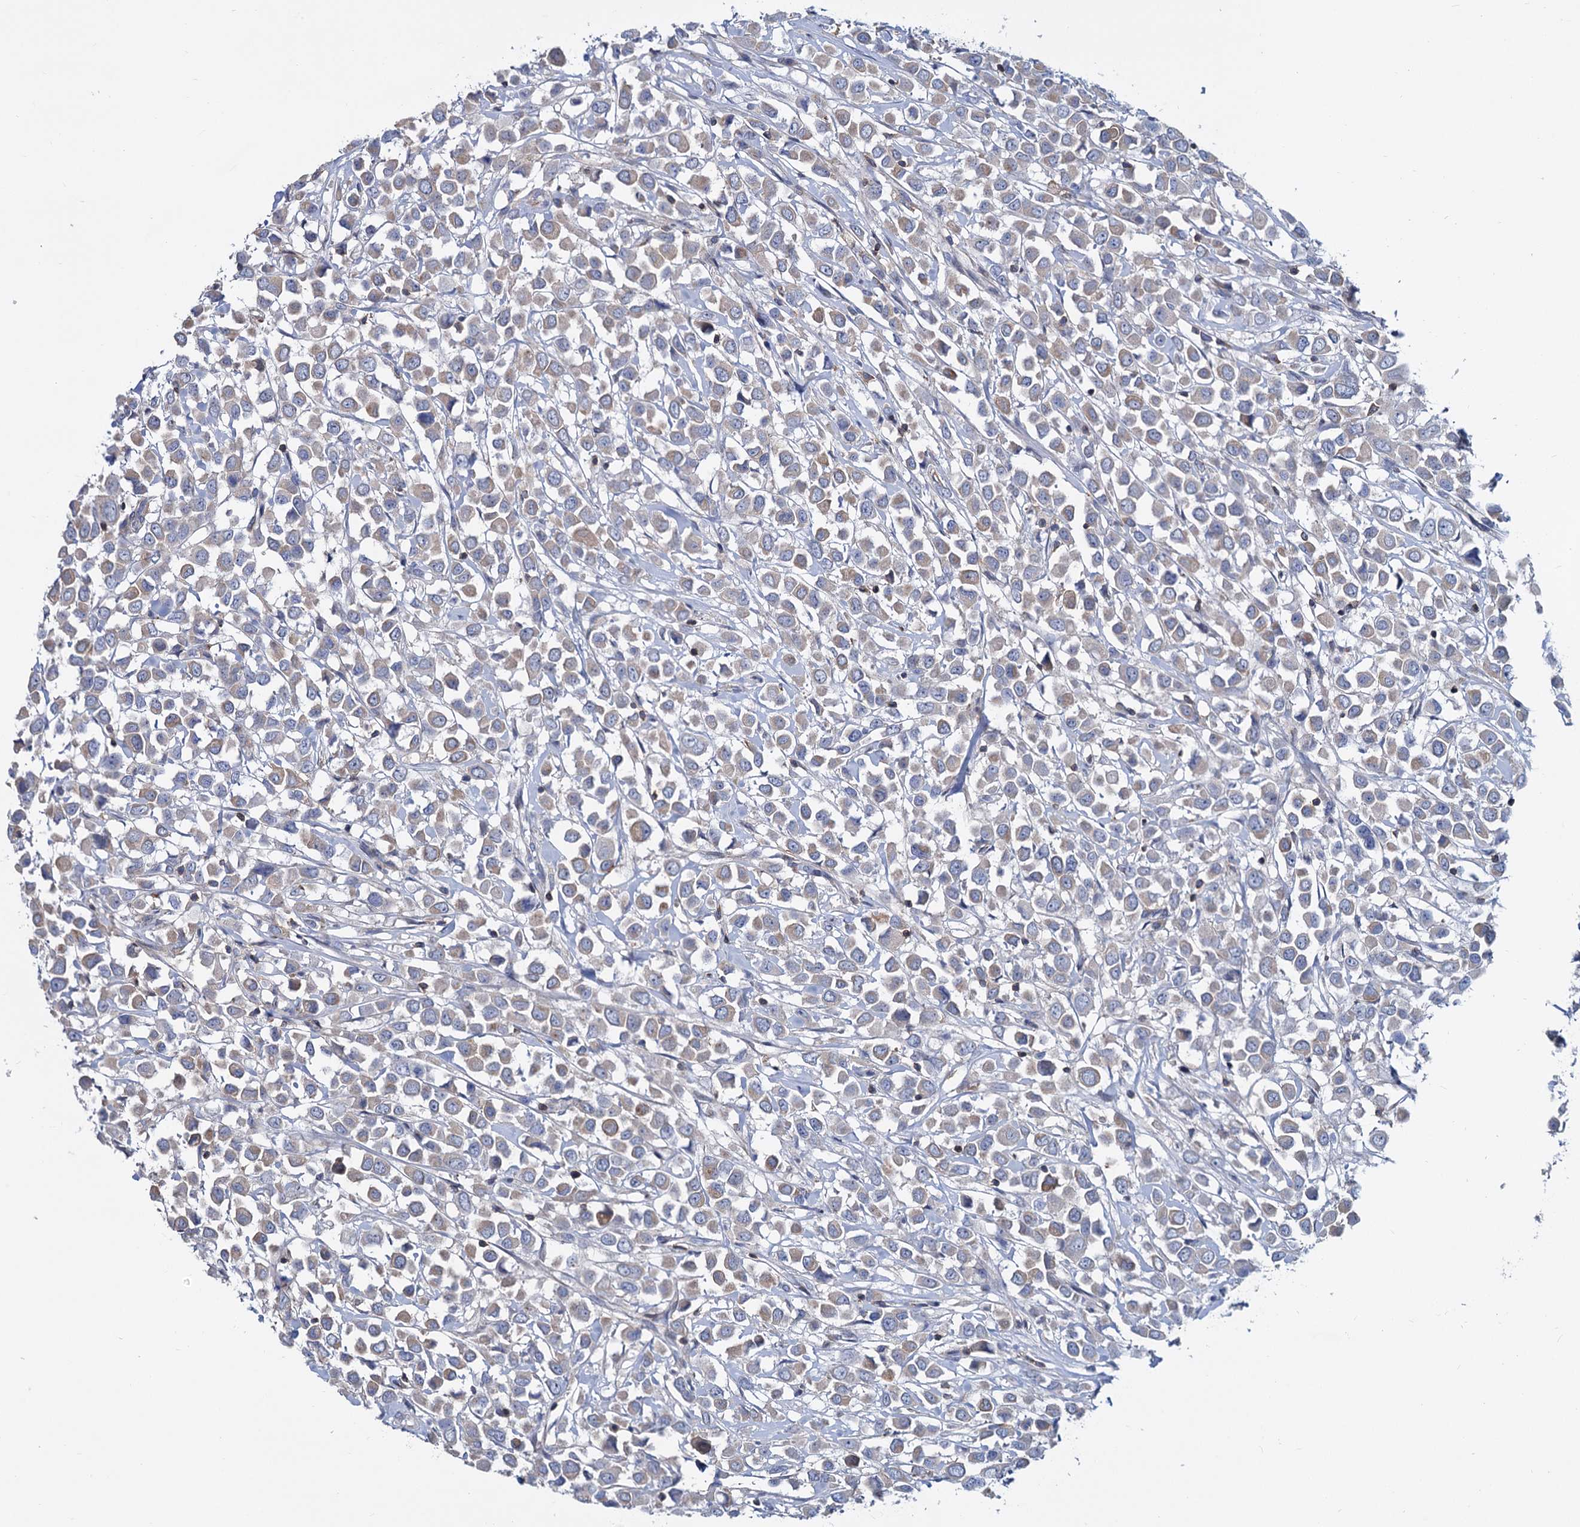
{"staining": {"intensity": "weak", "quantity": "<25%", "location": "cytoplasmic/membranous"}, "tissue": "breast cancer", "cell_type": "Tumor cells", "image_type": "cancer", "snomed": [{"axis": "morphology", "description": "Duct carcinoma"}, {"axis": "topography", "description": "Breast"}], "caption": "This histopathology image is of breast cancer stained with immunohistochemistry to label a protein in brown with the nuclei are counter-stained blue. There is no expression in tumor cells.", "gene": "LRCH4", "patient": {"sex": "female", "age": 61}}